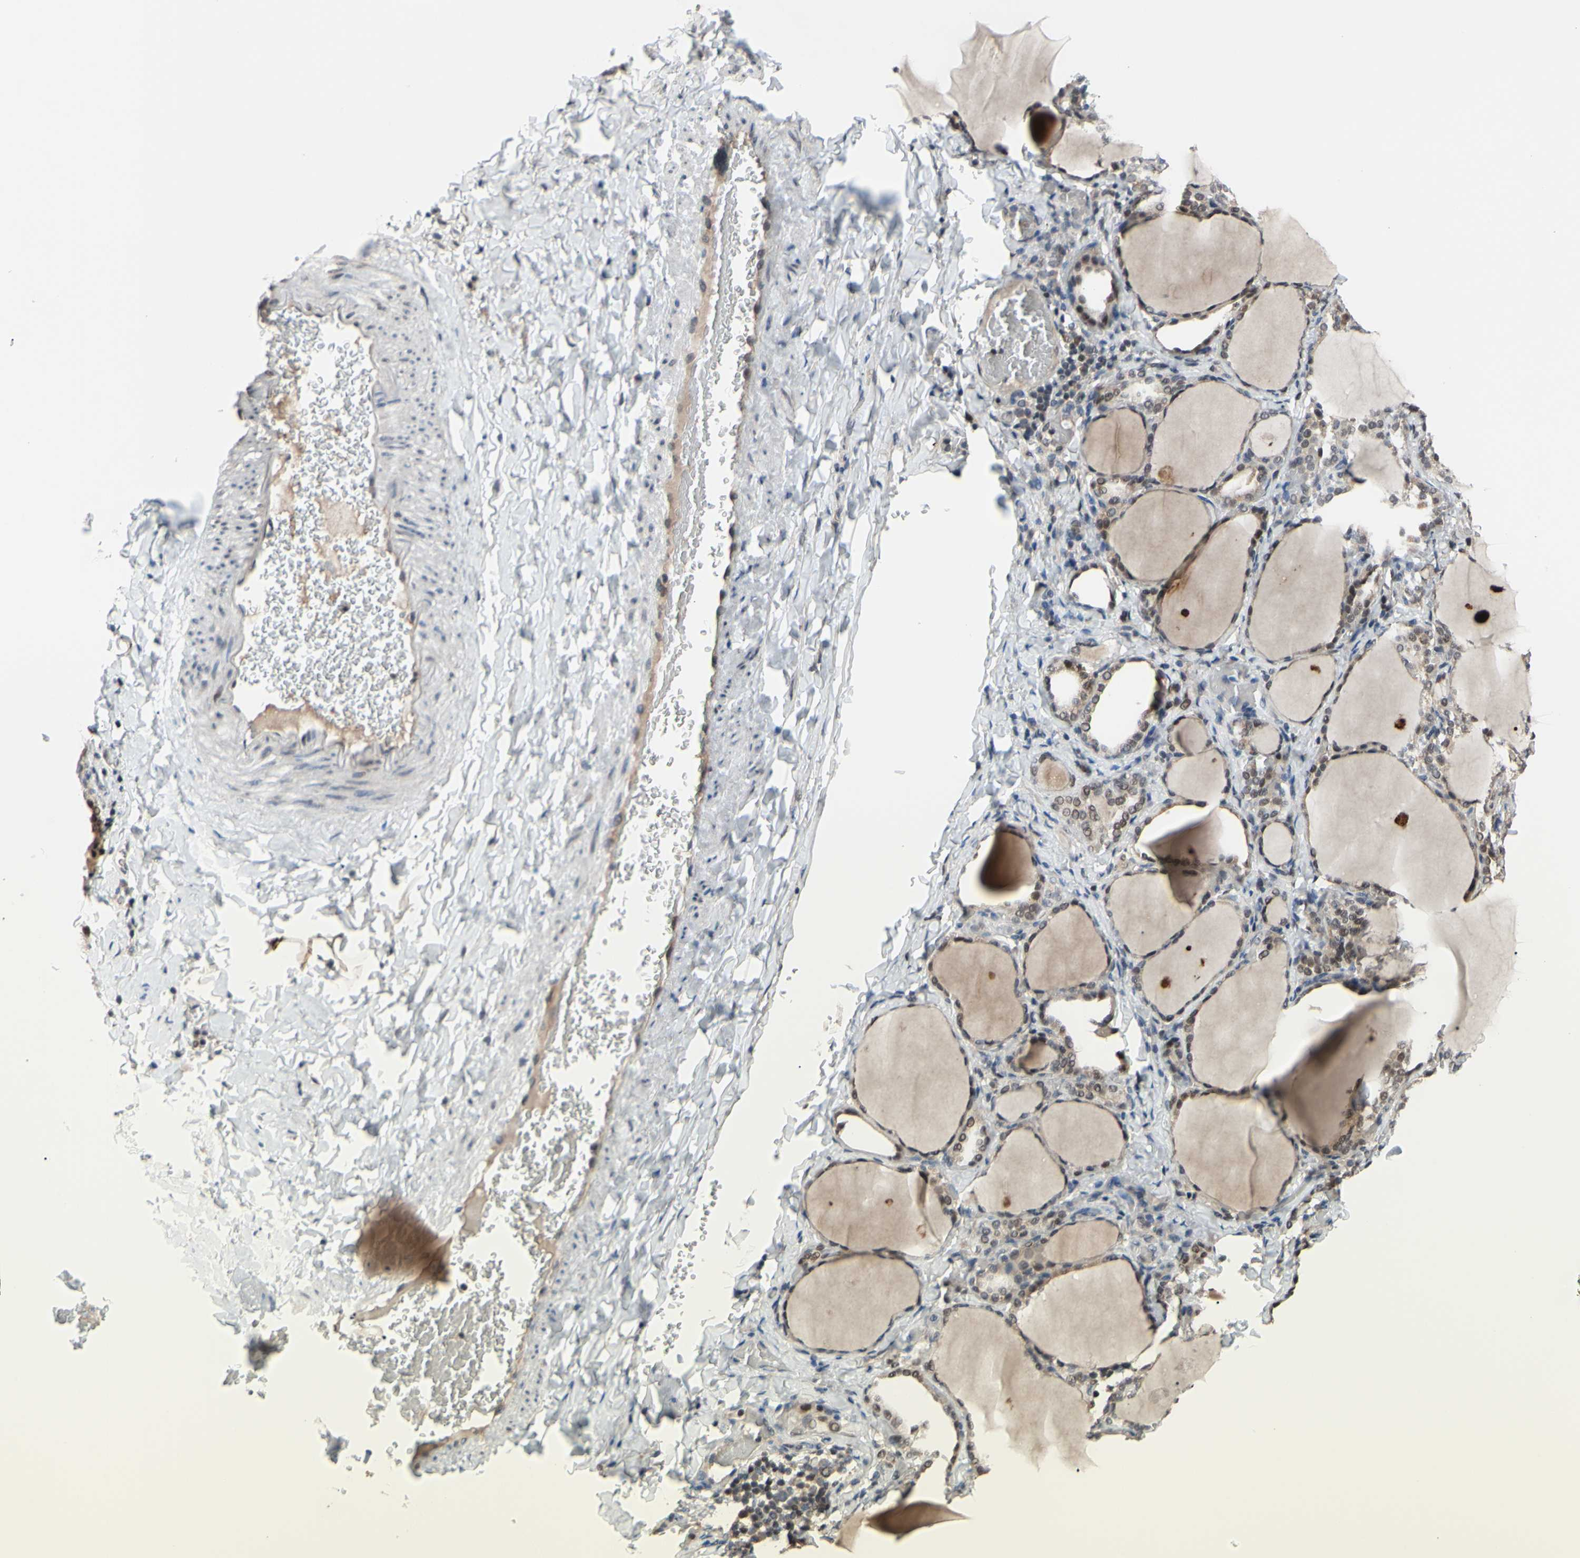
{"staining": {"intensity": "moderate", "quantity": ">75%", "location": "cytoplasmic/membranous,nuclear"}, "tissue": "thyroid gland", "cell_type": "Glandular cells", "image_type": "normal", "snomed": [{"axis": "morphology", "description": "Normal tissue, NOS"}, {"axis": "morphology", "description": "Papillary adenocarcinoma, NOS"}, {"axis": "topography", "description": "Thyroid gland"}], "caption": "Benign thyroid gland demonstrates moderate cytoplasmic/membranous,nuclear staining in about >75% of glandular cells, visualized by immunohistochemistry. (brown staining indicates protein expression, while blue staining denotes nuclei).", "gene": "SP4", "patient": {"sex": "female", "age": 30}}